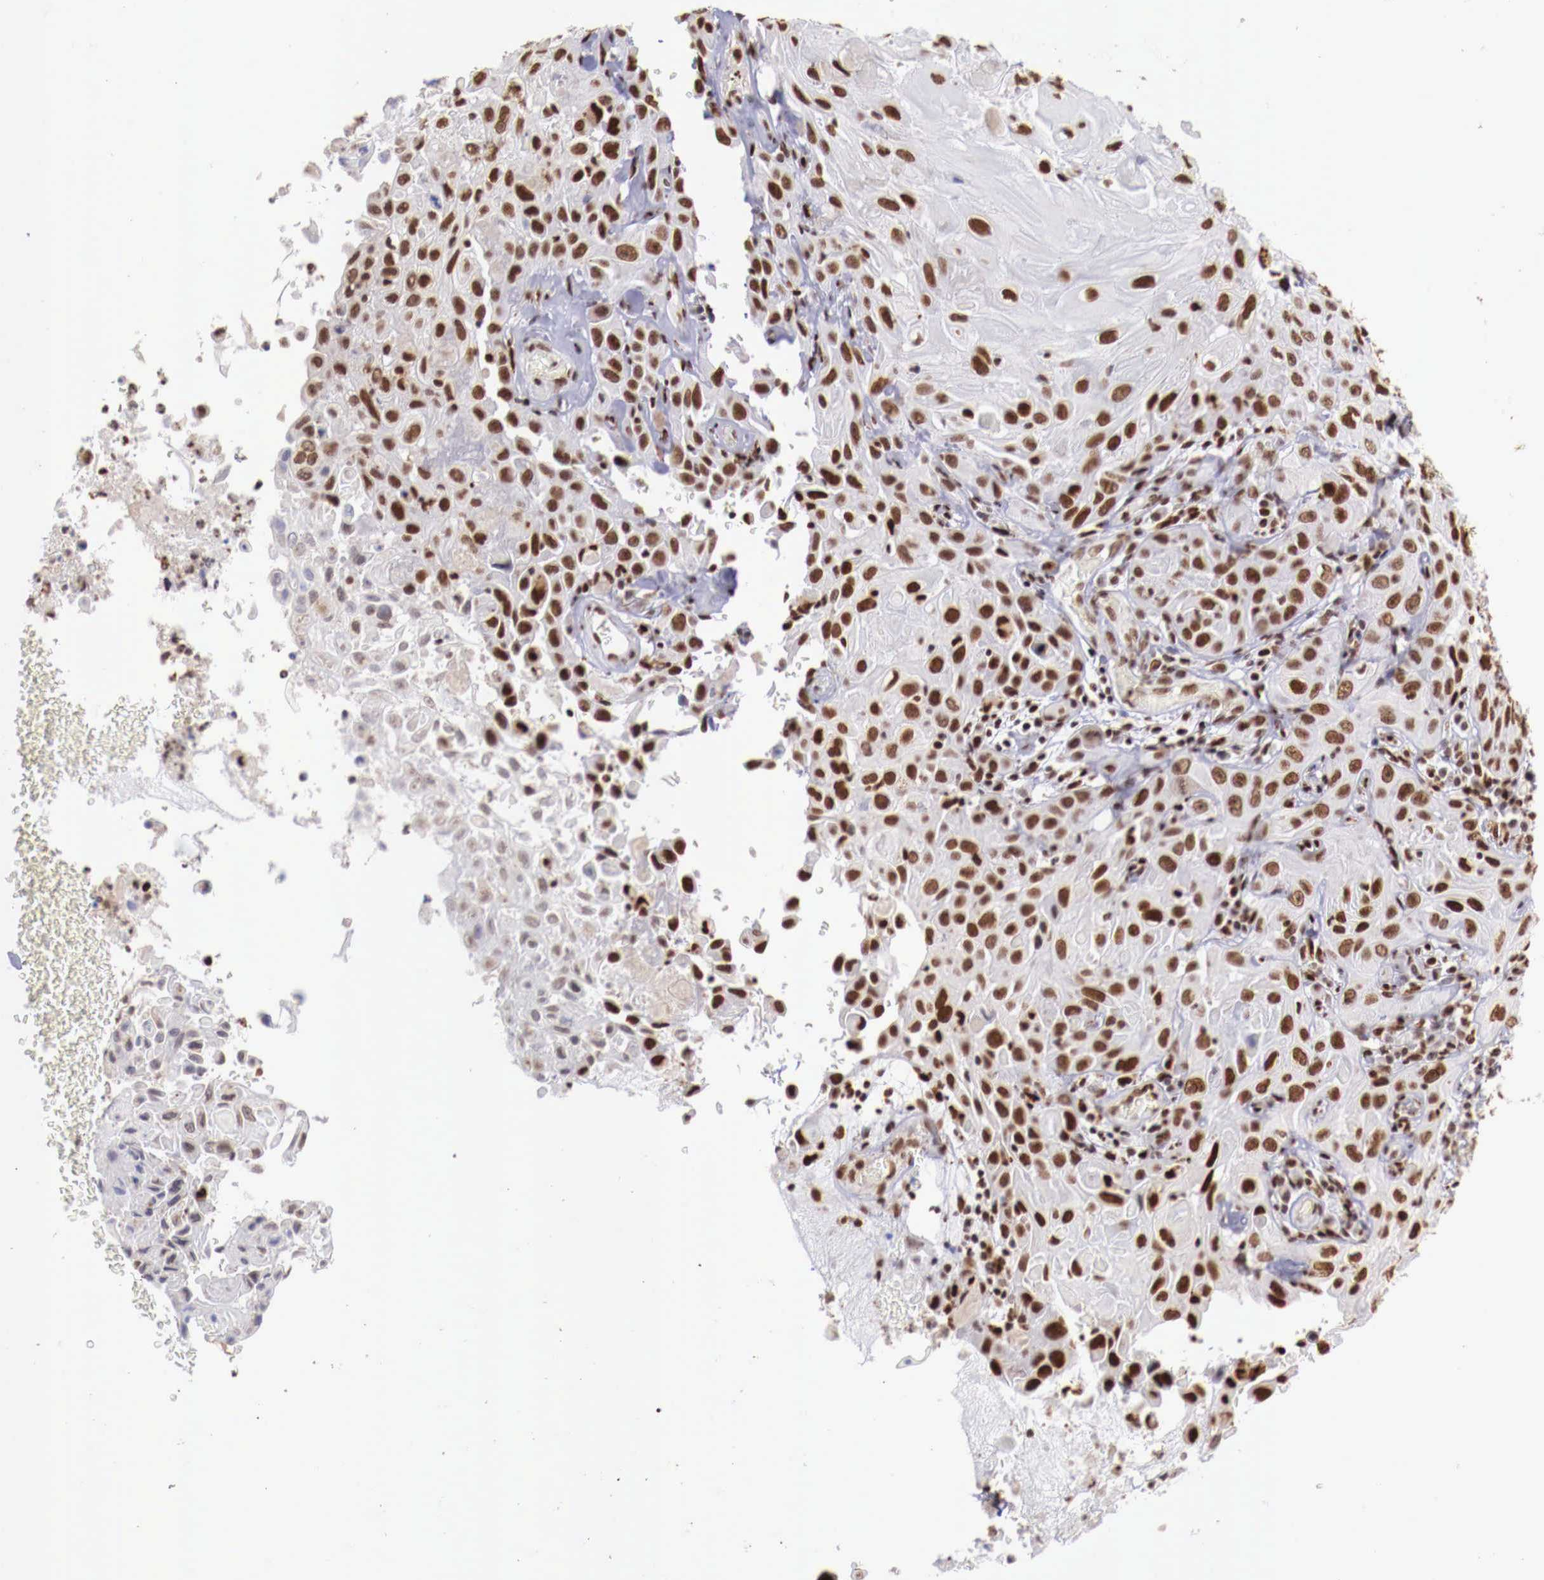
{"staining": {"intensity": "moderate", "quantity": ">75%", "location": "nuclear"}, "tissue": "skin cancer", "cell_type": "Tumor cells", "image_type": "cancer", "snomed": [{"axis": "morphology", "description": "Squamous cell carcinoma, NOS"}, {"axis": "topography", "description": "Skin"}], "caption": "Immunohistochemical staining of skin cancer reveals medium levels of moderate nuclear positivity in about >75% of tumor cells. (DAB (3,3'-diaminobenzidine) = brown stain, brightfield microscopy at high magnification).", "gene": "MAX", "patient": {"sex": "male", "age": 84}}